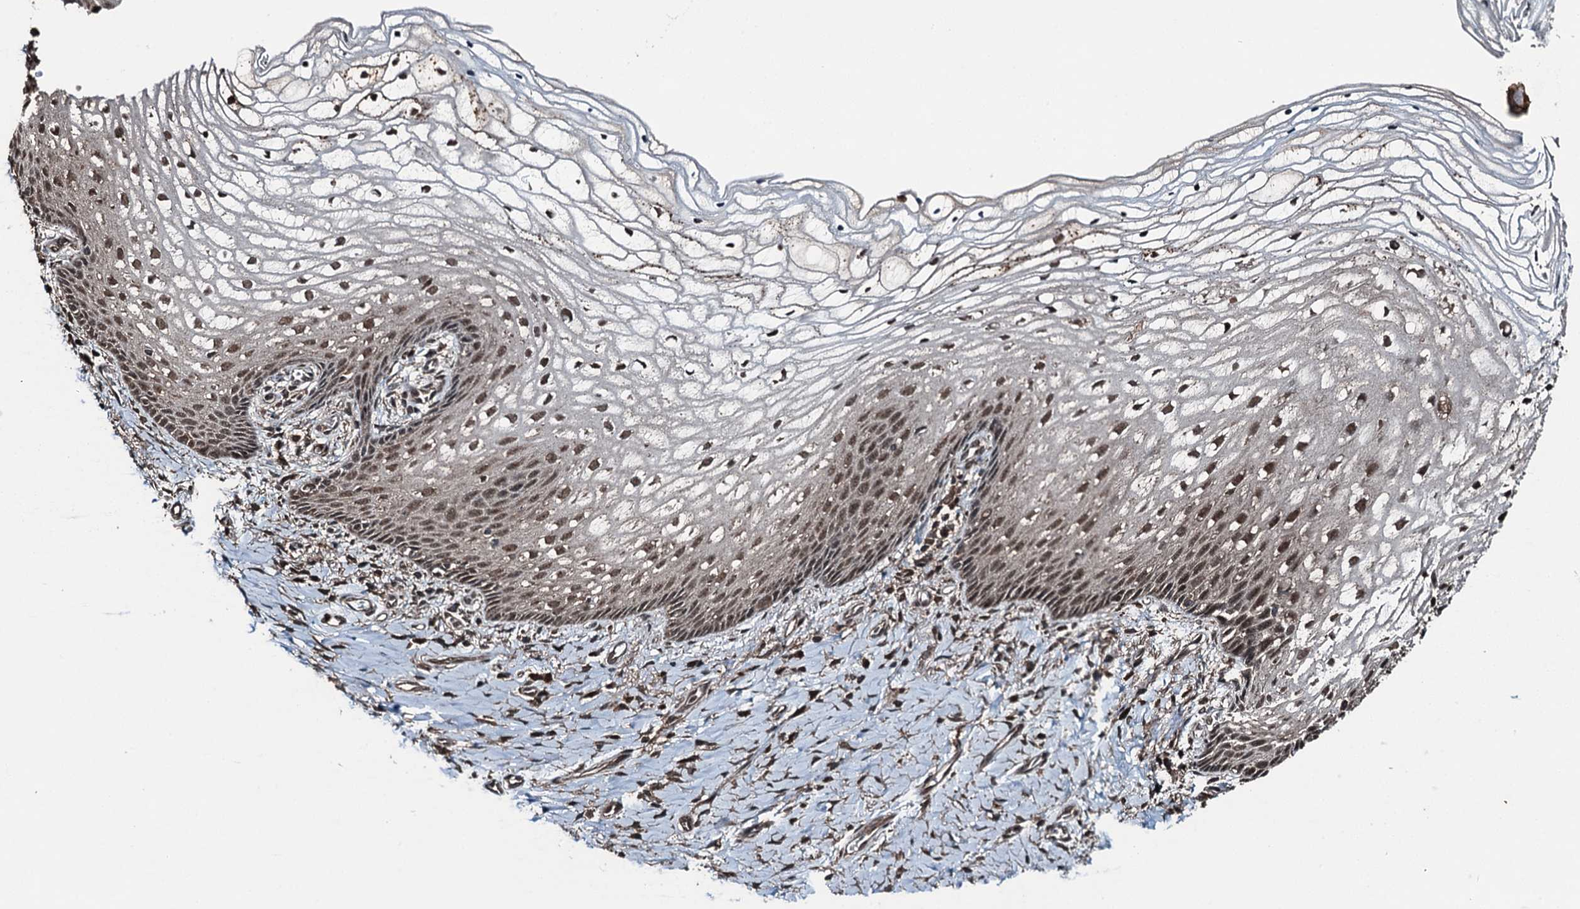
{"staining": {"intensity": "moderate", "quantity": "25%-75%", "location": "nuclear"}, "tissue": "vagina", "cell_type": "Squamous epithelial cells", "image_type": "normal", "snomed": [{"axis": "morphology", "description": "Normal tissue, NOS"}, {"axis": "topography", "description": "Vagina"}], "caption": "High-power microscopy captured an IHC photomicrograph of unremarkable vagina, revealing moderate nuclear positivity in approximately 25%-75% of squamous epithelial cells.", "gene": "UBXN6", "patient": {"sex": "female", "age": 60}}